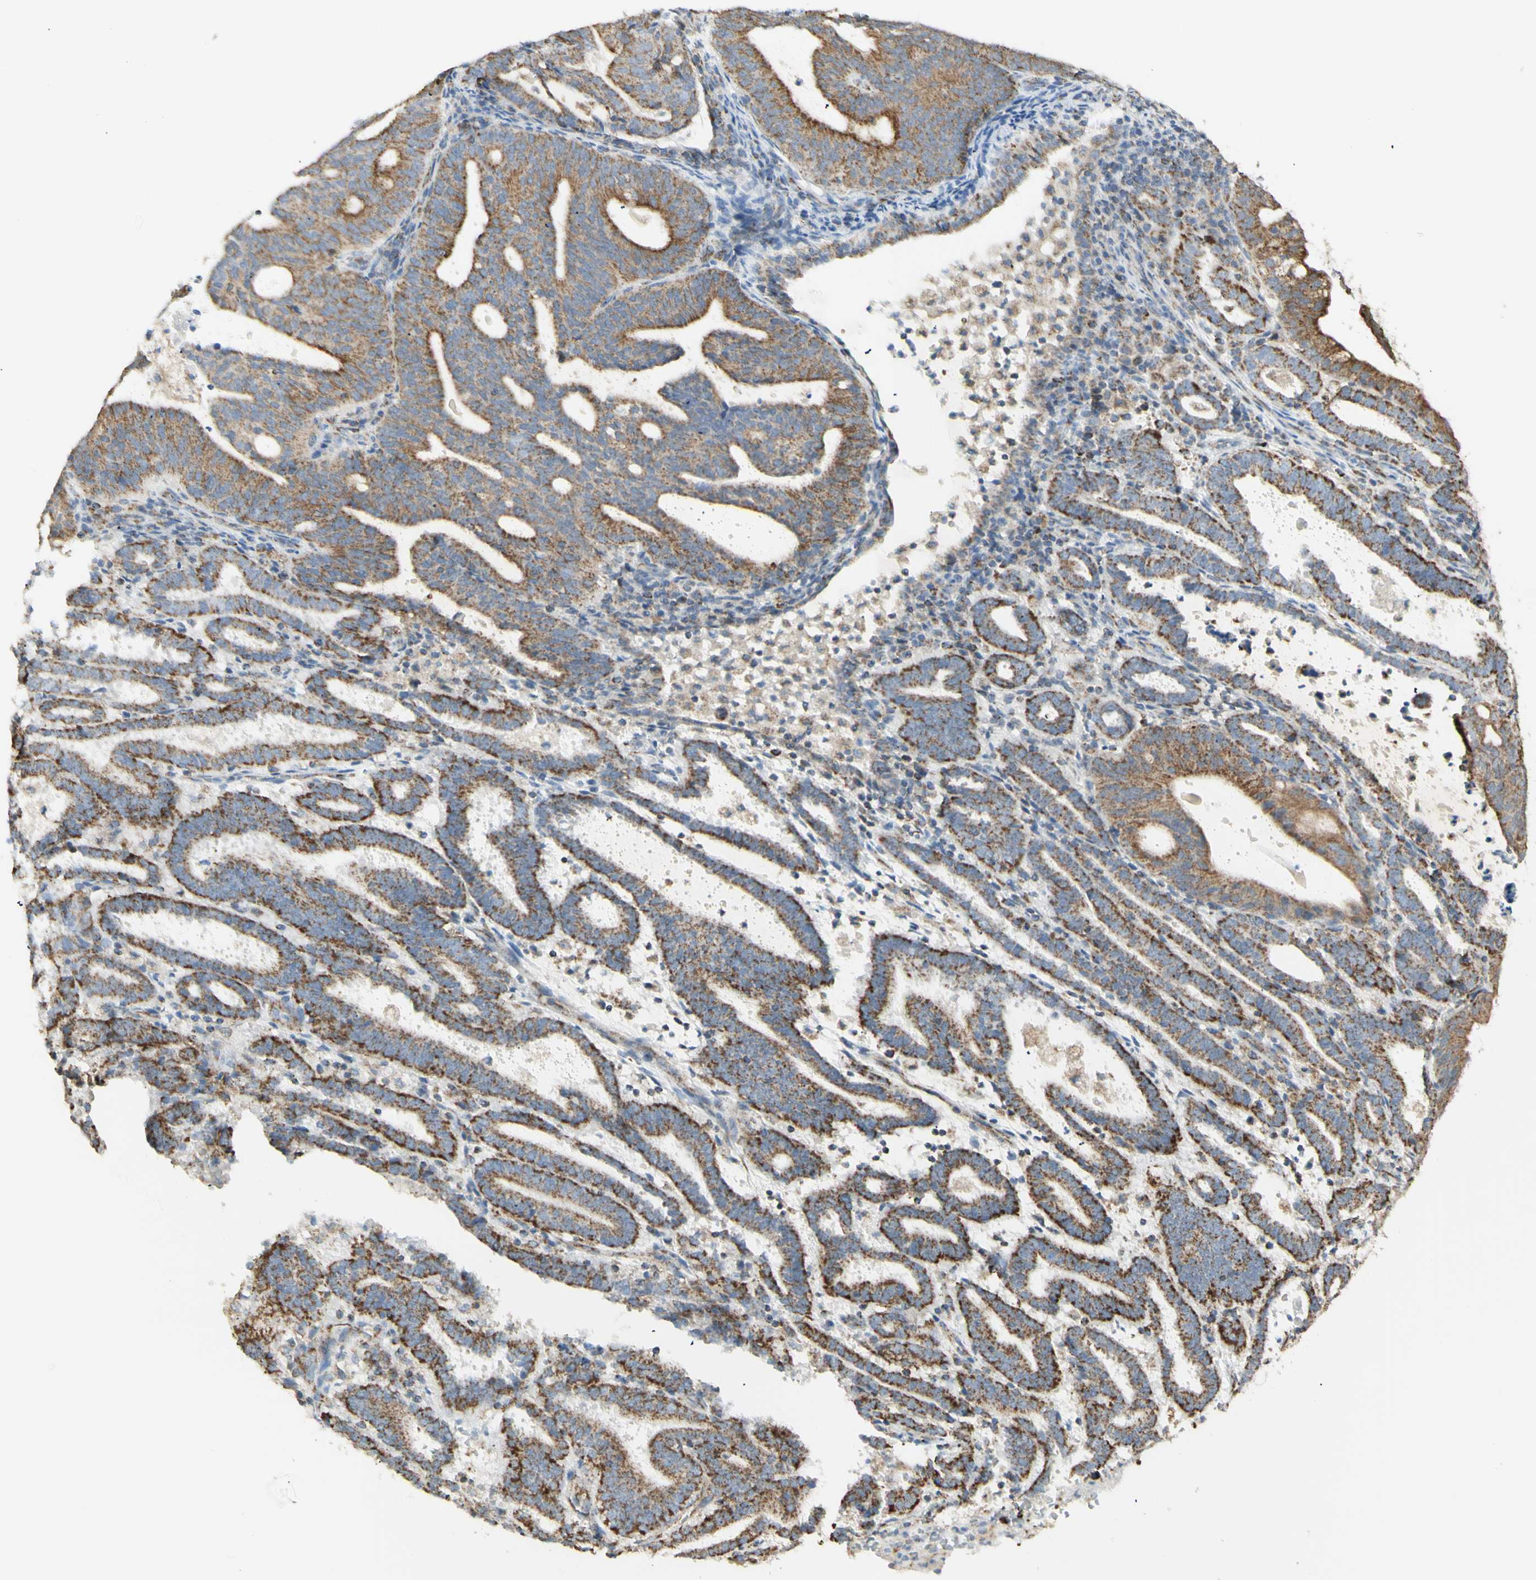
{"staining": {"intensity": "moderate", "quantity": ">75%", "location": "cytoplasmic/membranous"}, "tissue": "endometrial cancer", "cell_type": "Tumor cells", "image_type": "cancer", "snomed": [{"axis": "morphology", "description": "Adenocarcinoma, NOS"}, {"axis": "topography", "description": "Uterus"}], "caption": "Protein analysis of endometrial cancer (adenocarcinoma) tissue demonstrates moderate cytoplasmic/membranous staining in approximately >75% of tumor cells. (DAB IHC, brown staining for protein, blue staining for nuclei).", "gene": "LETM1", "patient": {"sex": "female", "age": 83}}